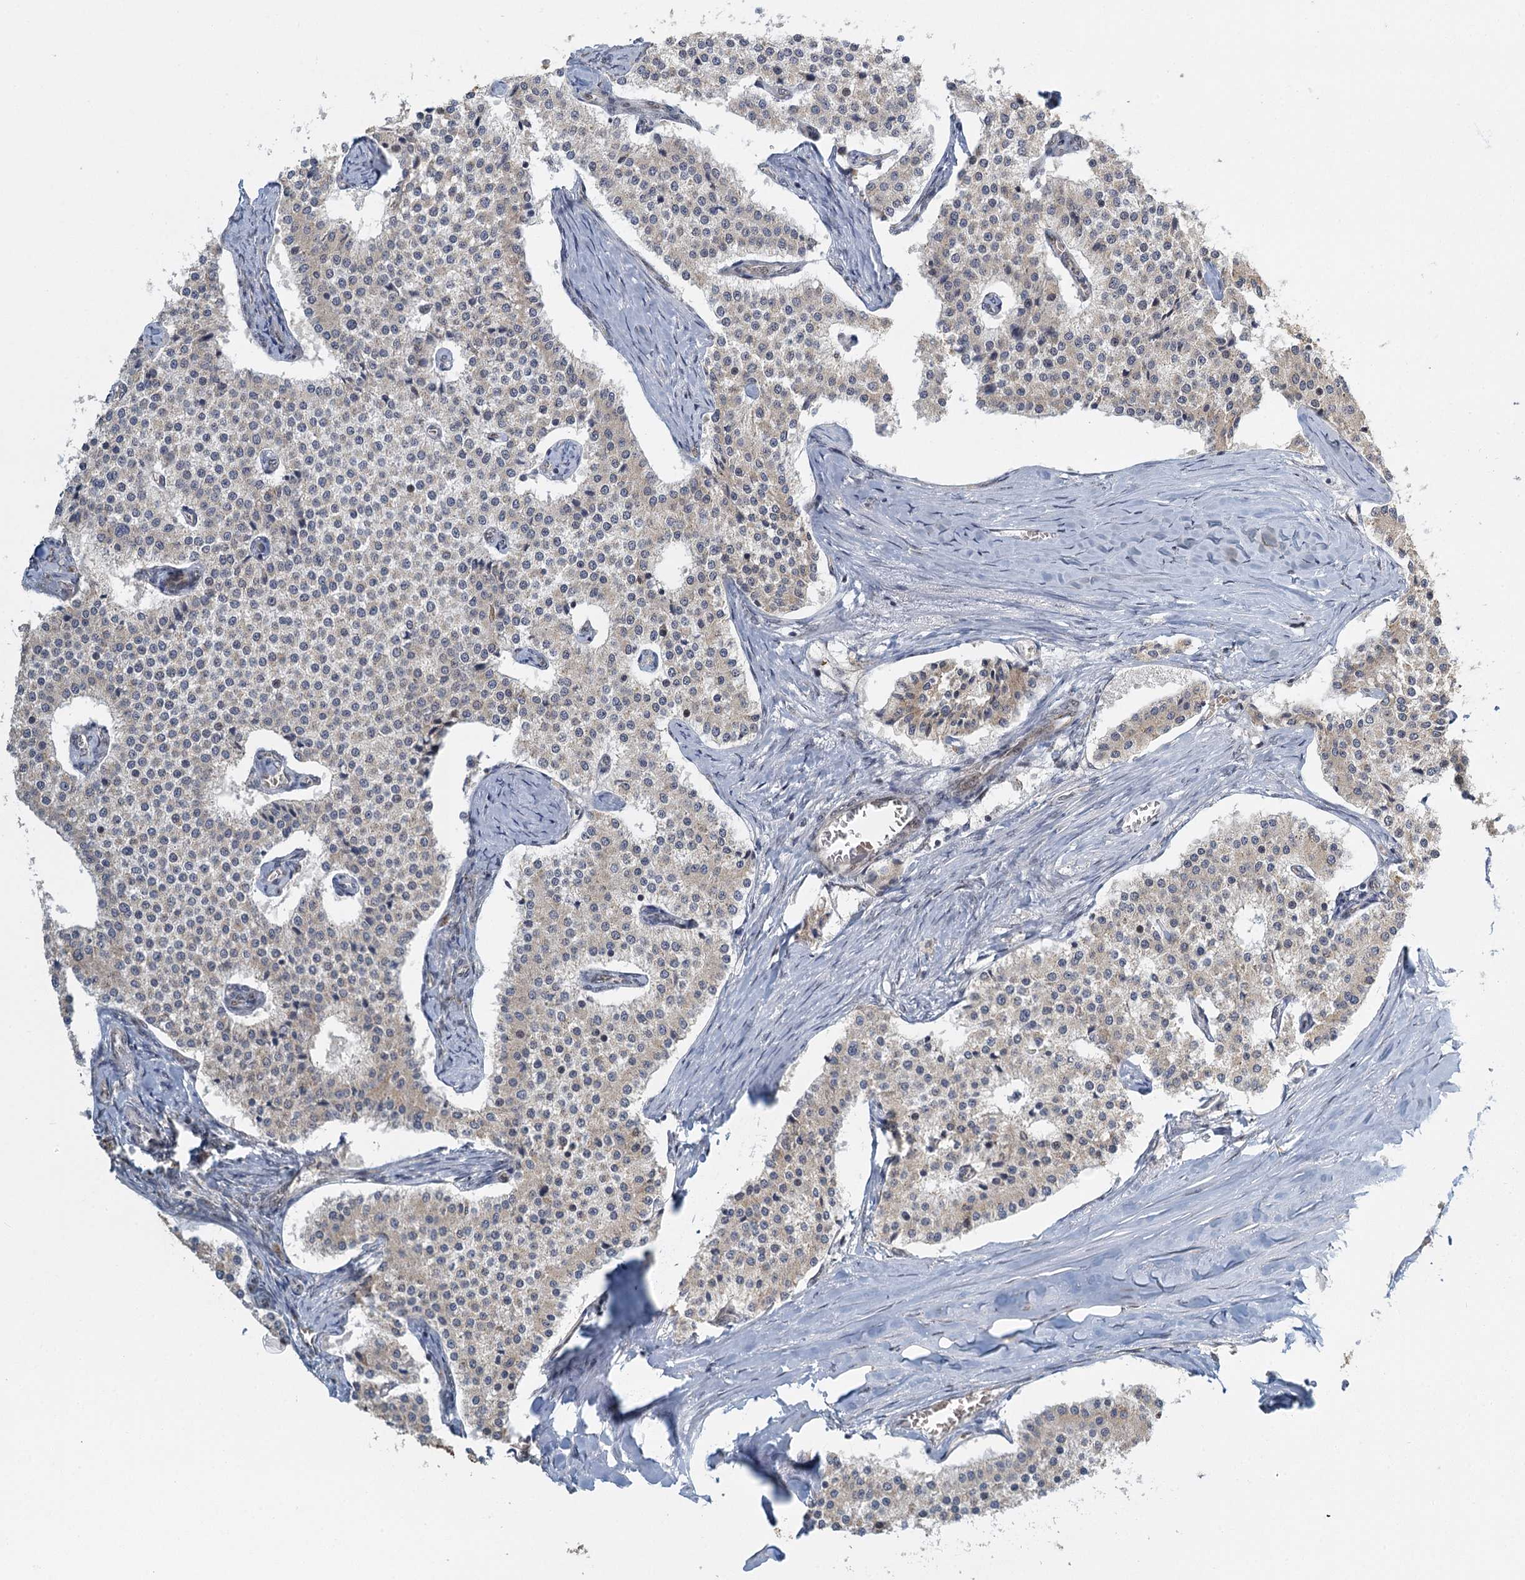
{"staining": {"intensity": "negative", "quantity": "none", "location": "none"}, "tissue": "carcinoid", "cell_type": "Tumor cells", "image_type": "cancer", "snomed": [{"axis": "morphology", "description": "Carcinoid, malignant, NOS"}, {"axis": "topography", "description": "Colon"}], "caption": "DAB (3,3'-diaminobenzidine) immunohistochemical staining of human carcinoid shows no significant staining in tumor cells.", "gene": "TREX1", "patient": {"sex": "female", "age": 52}}